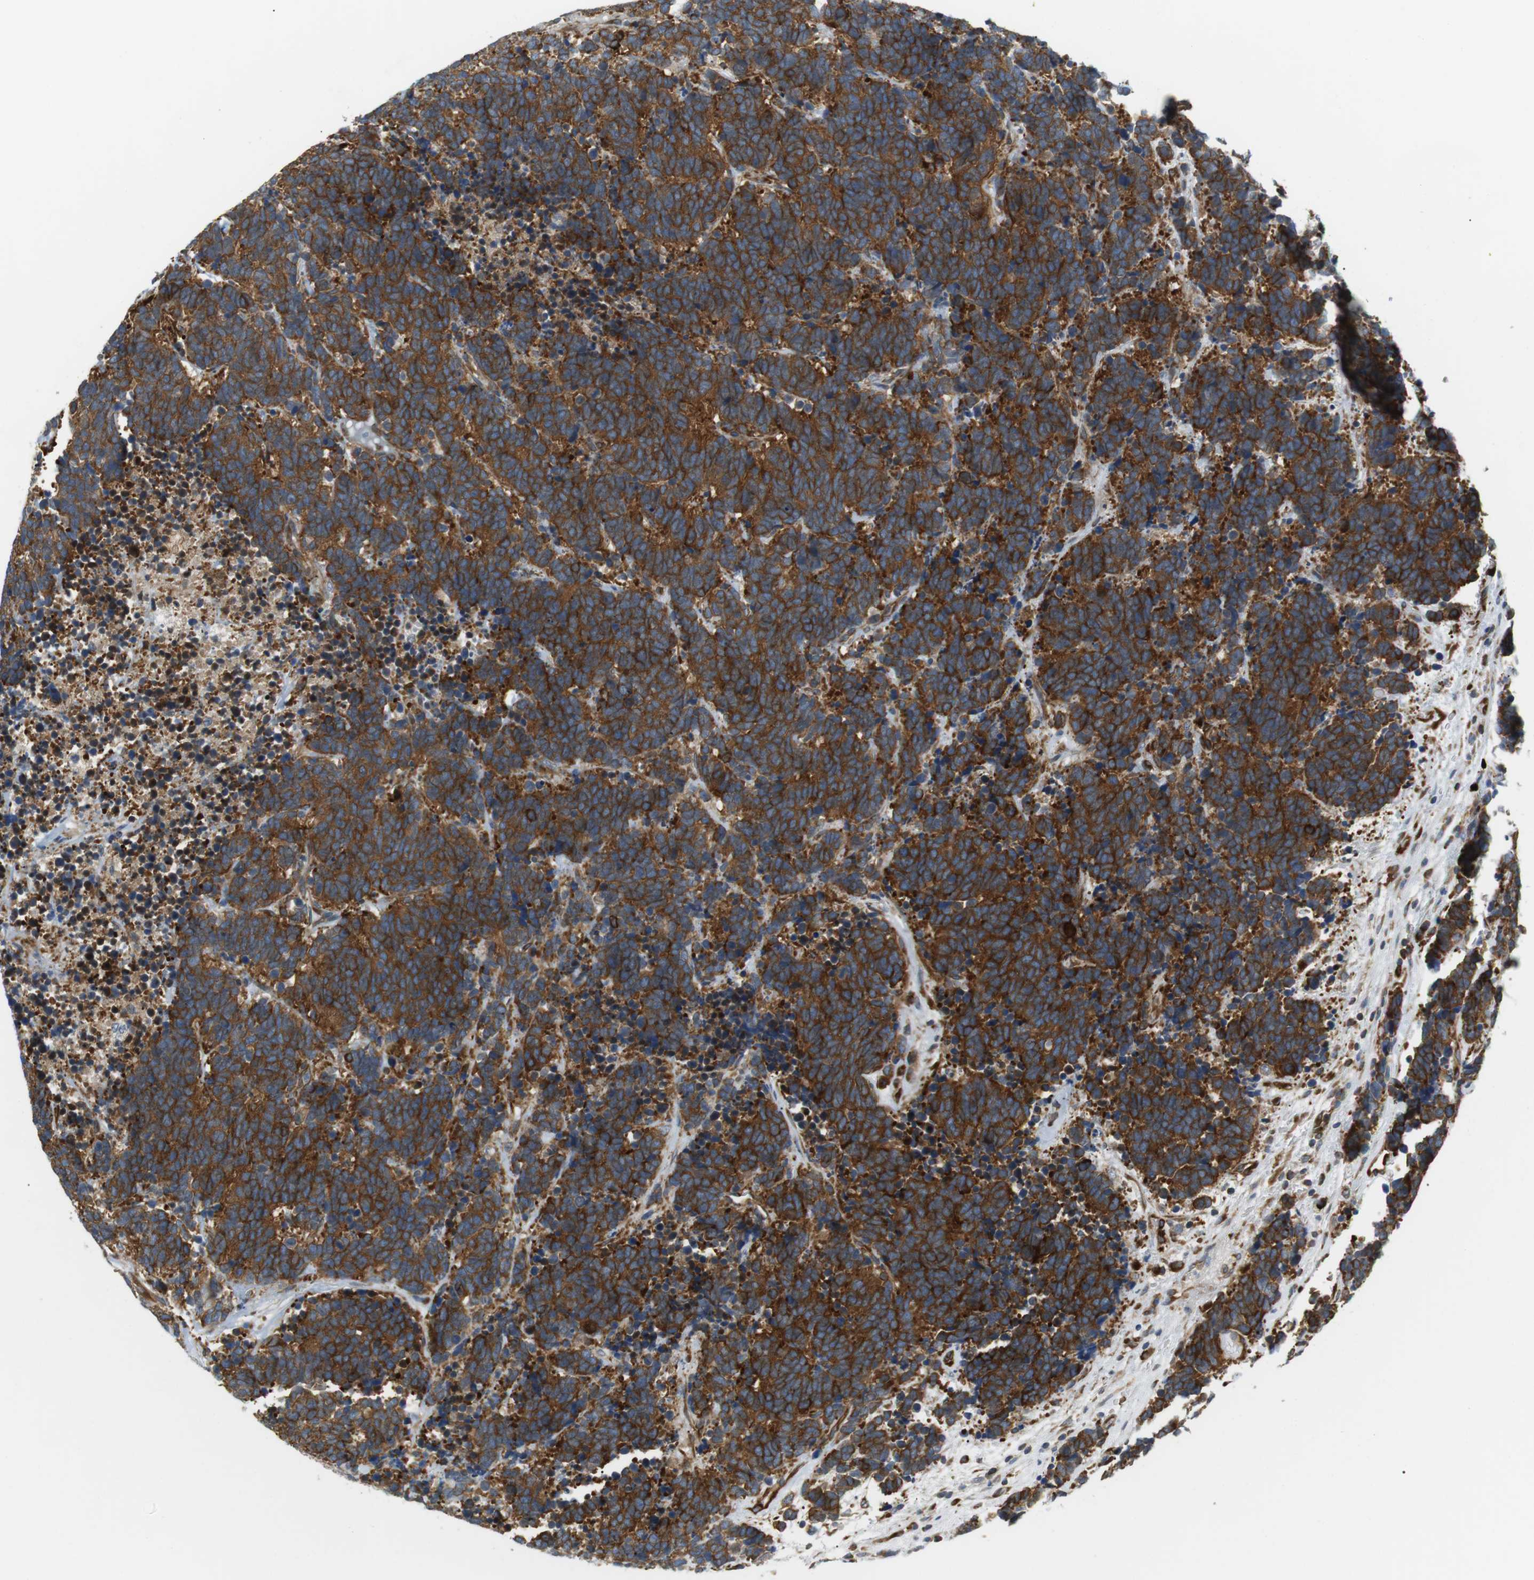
{"staining": {"intensity": "strong", "quantity": ">75%", "location": "cytoplasmic/membranous"}, "tissue": "carcinoid", "cell_type": "Tumor cells", "image_type": "cancer", "snomed": [{"axis": "morphology", "description": "Carcinoma, NOS"}, {"axis": "morphology", "description": "Carcinoid, malignant, NOS"}, {"axis": "topography", "description": "Urinary bladder"}], "caption": "Strong cytoplasmic/membranous positivity for a protein is appreciated in about >75% of tumor cells of carcinoid using immunohistochemistry (IHC).", "gene": "TMEM200A", "patient": {"sex": "male", "age": 57}}